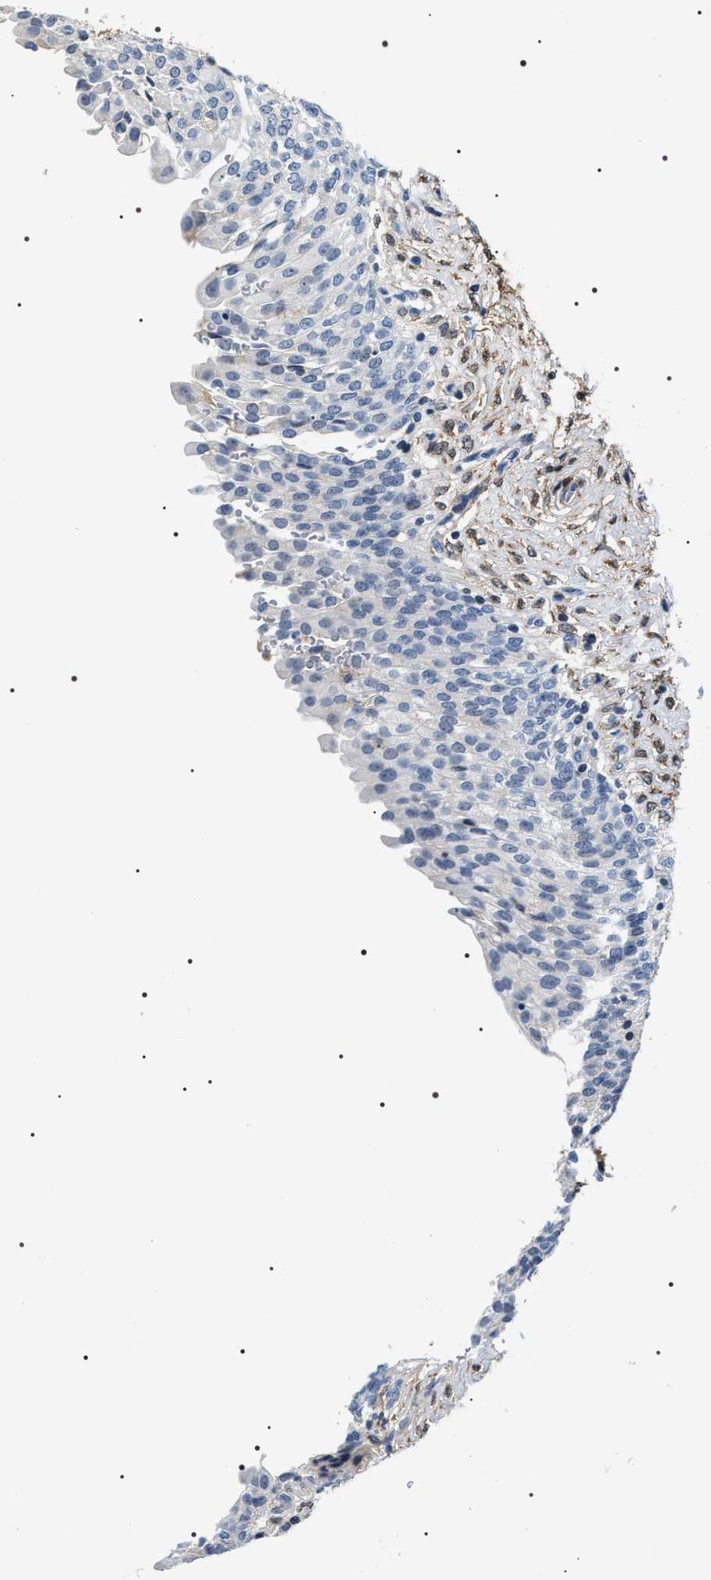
{"staining": {"intensity": "negative", "quantity": "none", "location": "none"}, "tissue": "urinary bladder", "cell_type": "Urothelial cells", "image_type": "normal", "snomed": [{"axis": "morphology", "description": "Urothelial carcinoma, High grade"}, {"axis": "topography", "description": "Urinary bladder"}], "caption": "Immunohistochemistry (IHC) photomicrograph of benign urinary bladder: urinary bladder stained with DAB demonstrates no significant protein staining in urothelial cells. (Immunohistochemistry, brightfield microscopy, high magnification).", "gene": "BAG2", "patient": {"sex": "male", "age": 46}}